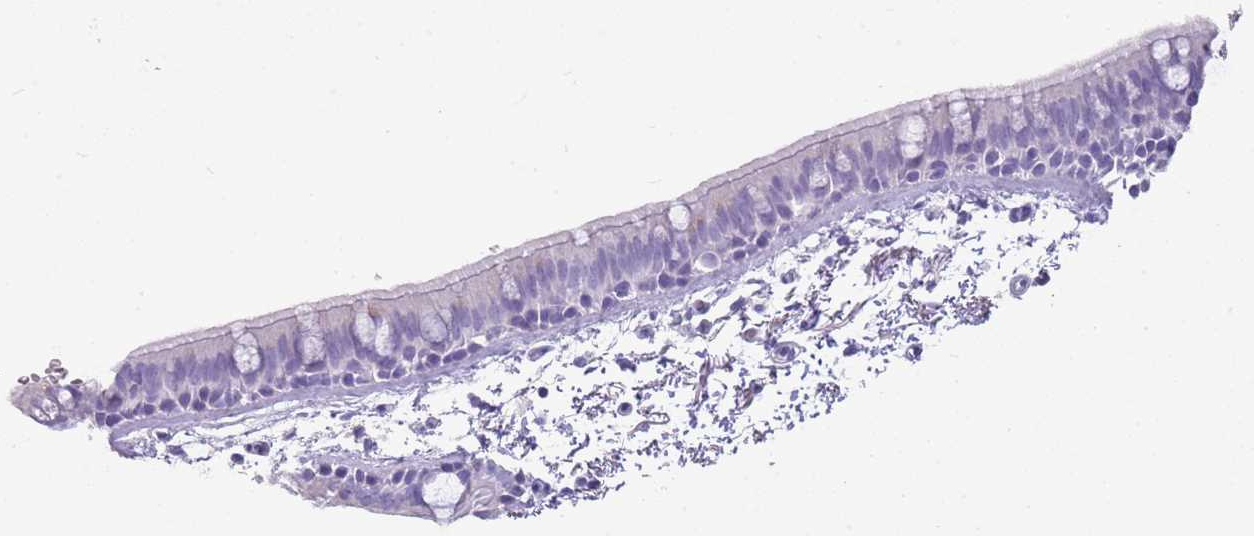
{"staining": {"intensity": "negative", "quantity": "none", "location": "none"}, "tissue": "bronchus", "cell_type": "Respiratory epithelial cells", "image_type": "normal", "snomed": [{"axis": "morphology", "description": "Normal tissue, NOS"}, {"axis": "topography", "description": "Lymph node"}, {"axis": "topography", "description": "Bronchus"}], "caption": "DAB (3,3'-diaminobenzidine) immunohistochemical staining of unremarkable bronchus shows no significant expression in respiratory epithelial cells. (Stains: DAB (3,3'-diaminobenzidine) IHC with hematoxylin counter stain, Microscopy: brightfield microscopy at high magnification).", "gene": "ENSG00000271254", "patient": {"sex": "female", "age": 70}}